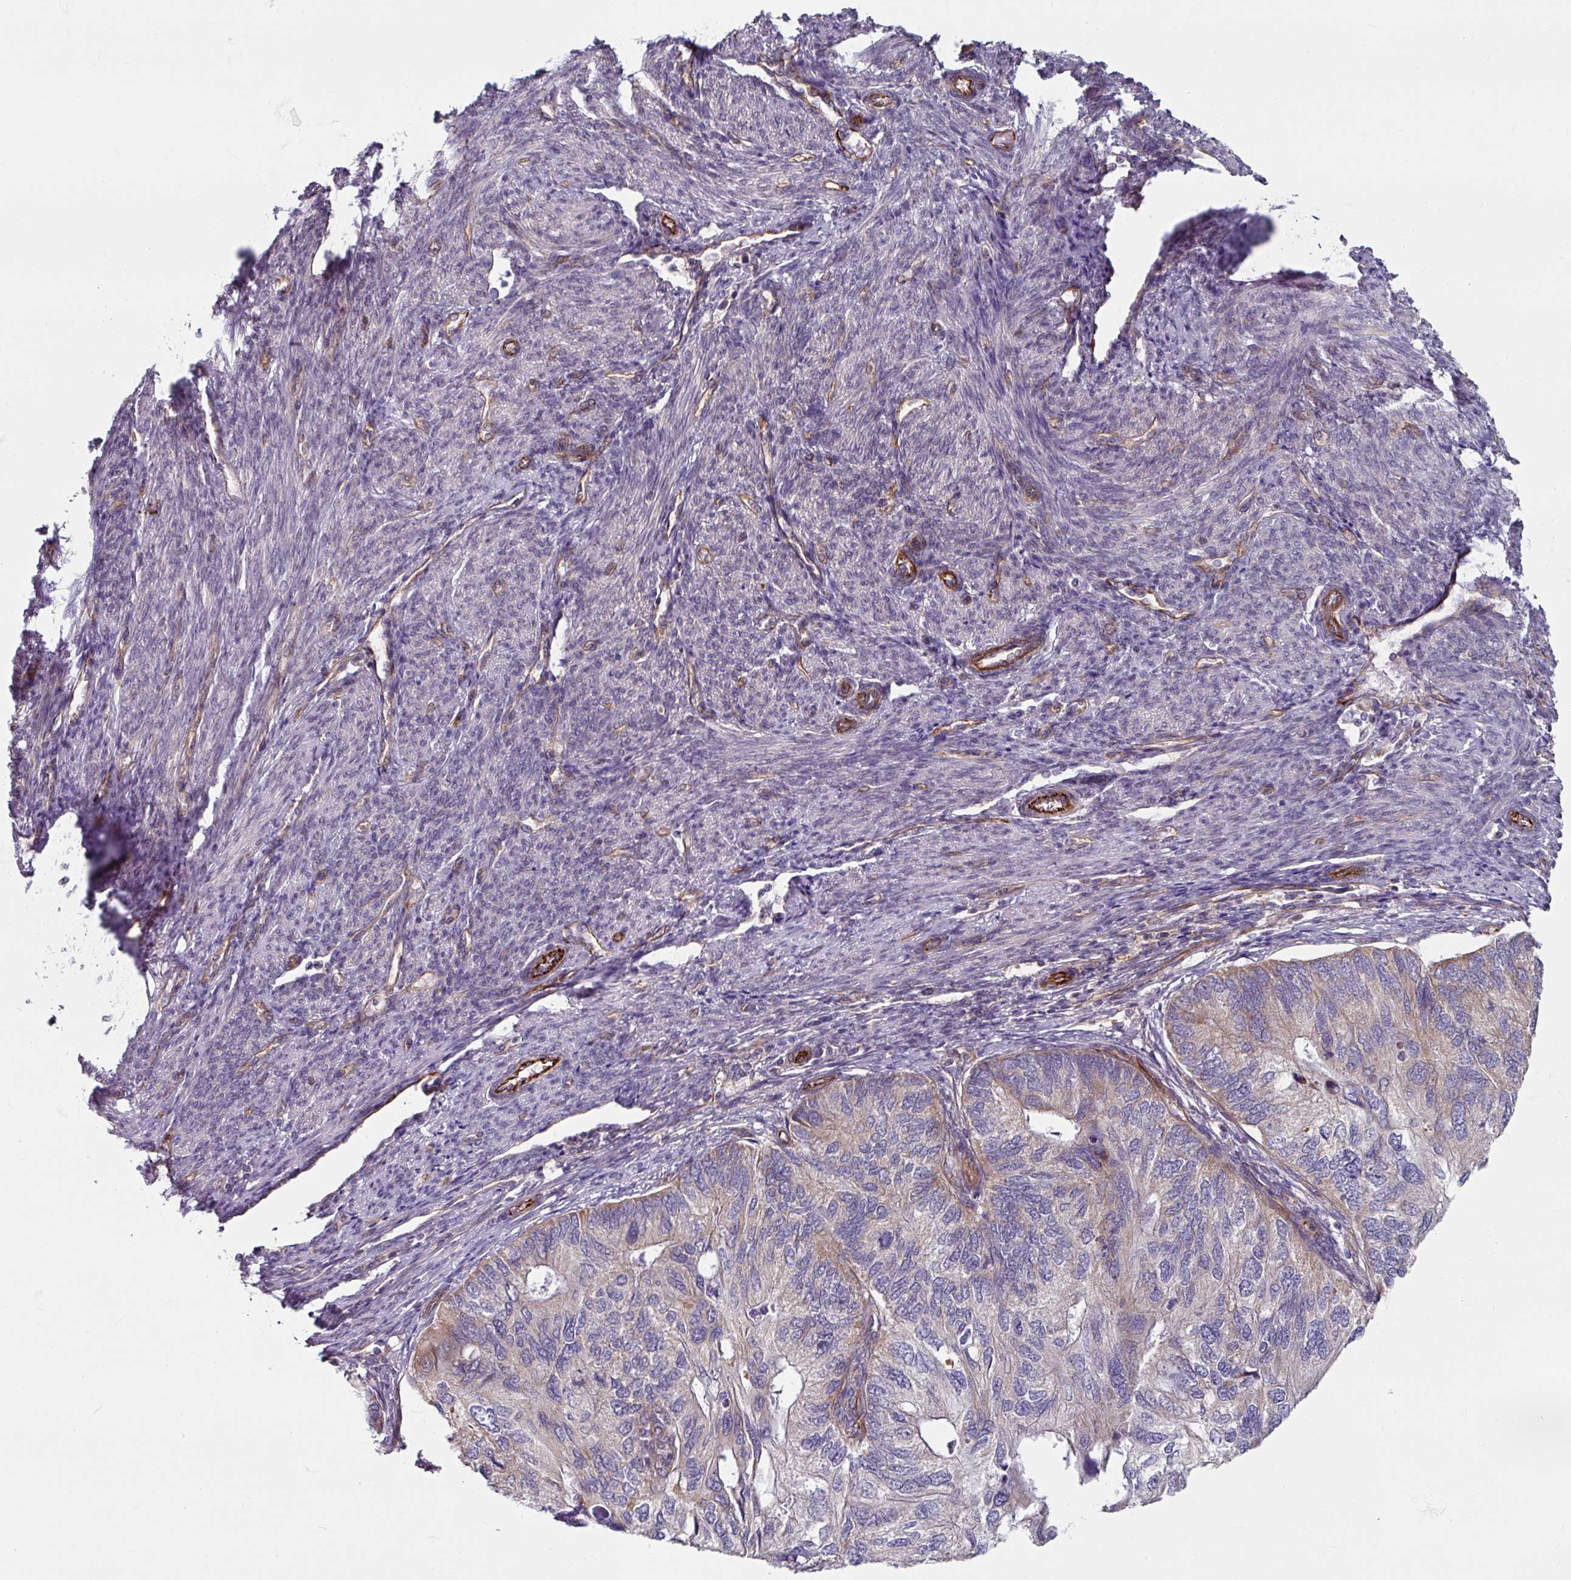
{"staining": {"intensity": "negative", "quantity": "none", "location": "none"}, "tissue": "endometrial cancer", "cell_type": "Tumor cells", "image_type": "cancer", "snomed": [{"axis": "morphology", "description": "Carcinoma, NOS"}, {"axis": "topography", "description": "Uterus"}], "caption": "IHC micrograph of neoplastic tissue: endometrial carcinoma stained with DAB reveals no significant protein expression in tumor cells.", "gene": "DAAM2", "patient": {"sex": "female", "age": 76}}